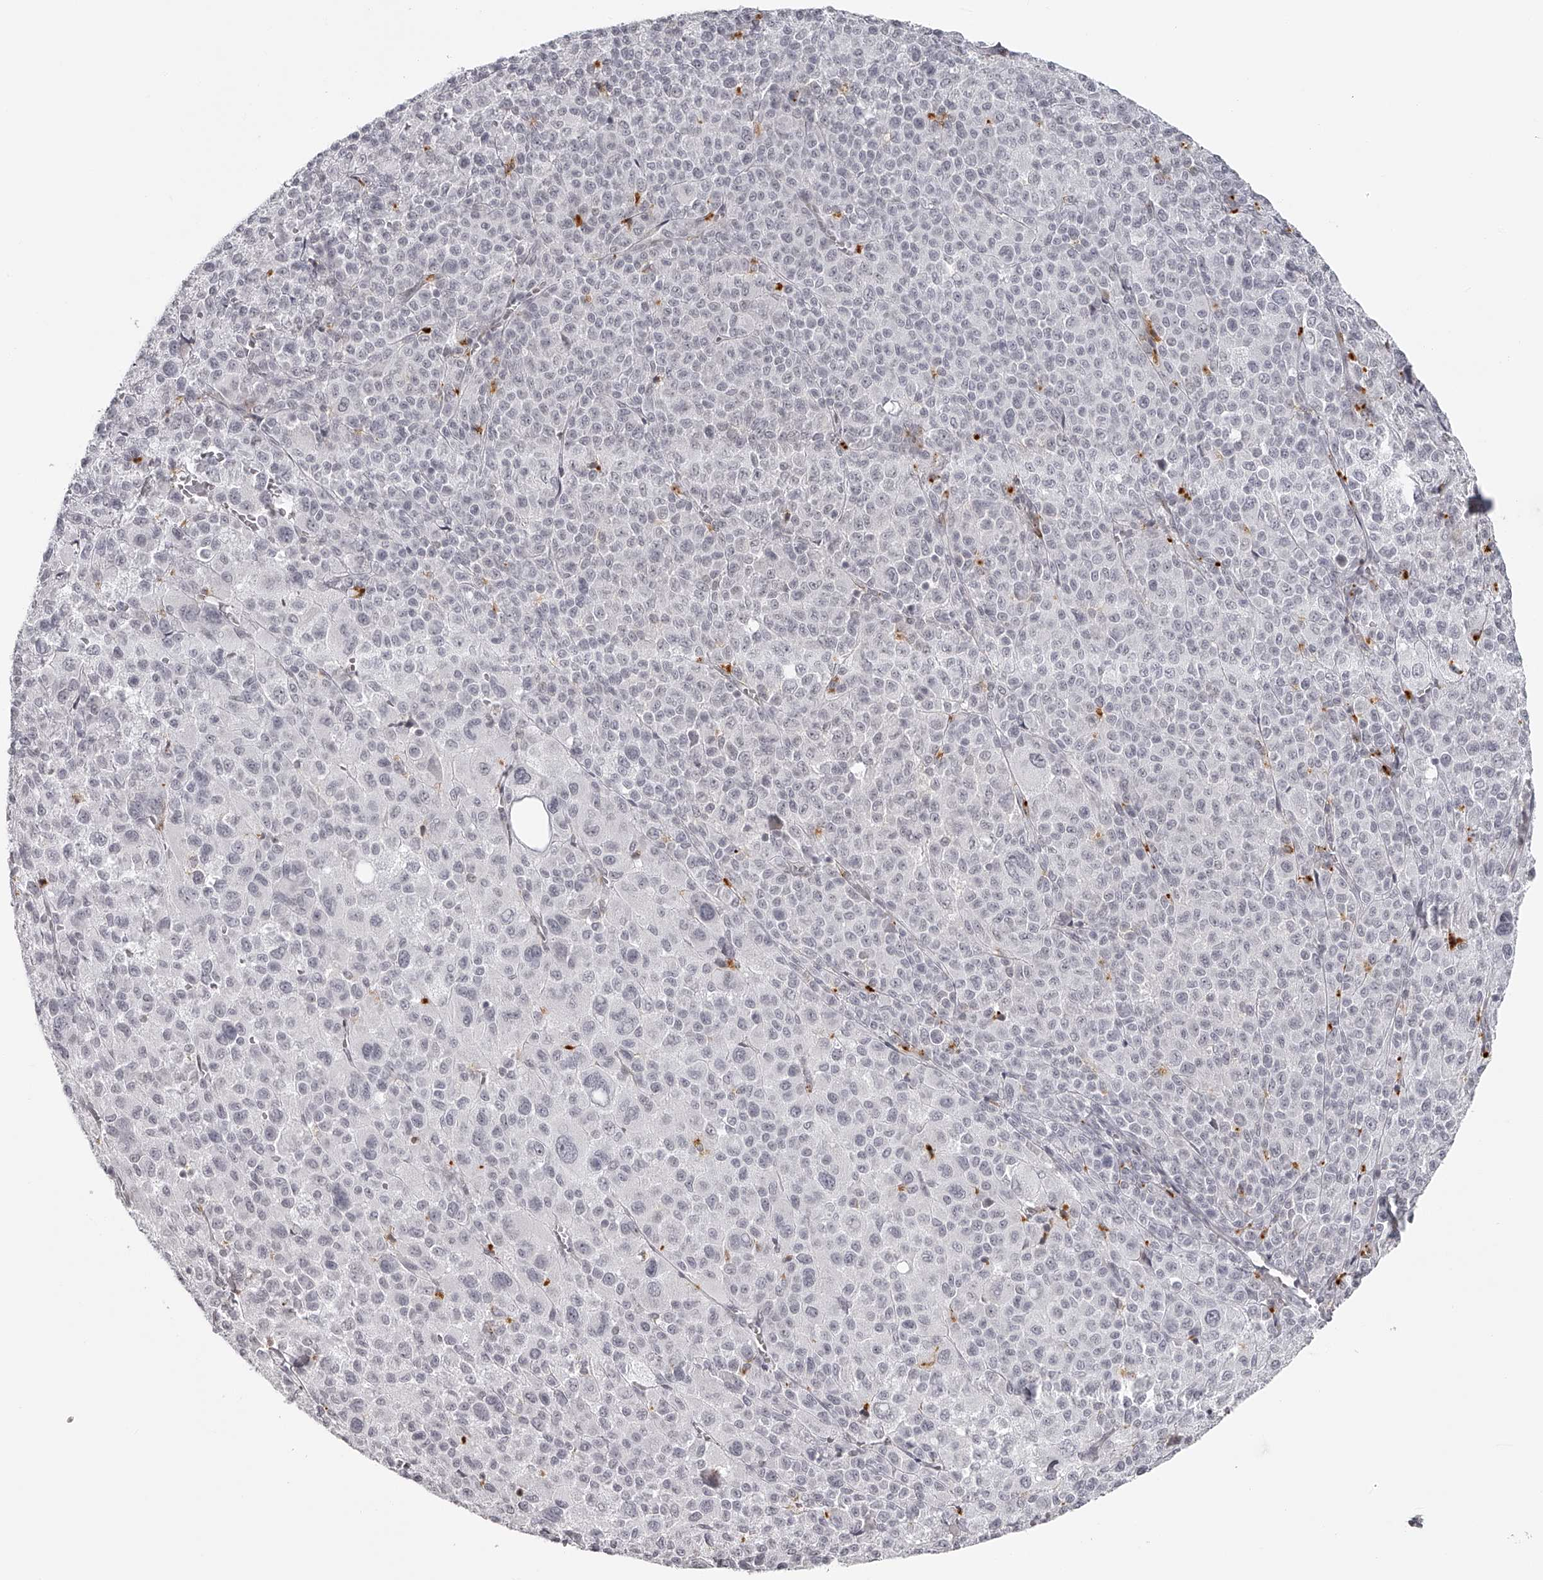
{"staining": {"intensity": "negative", "quantity": "none", "location": "none"}, "tissue": "melanoma", "cell_type": "Tumor cells", "image_type": "cancer", "snomed": [{"axis": "morphology", "description": "Malignant melanoma, Metastatic site"}, {"axis": "topography", "description": "Skin"}], "caption": "This is a image of IHC staining of melanoma, which shows no expression in tumor cells.", "gene": "RNF220", "patient": {"sex": "female", "age": 74}}